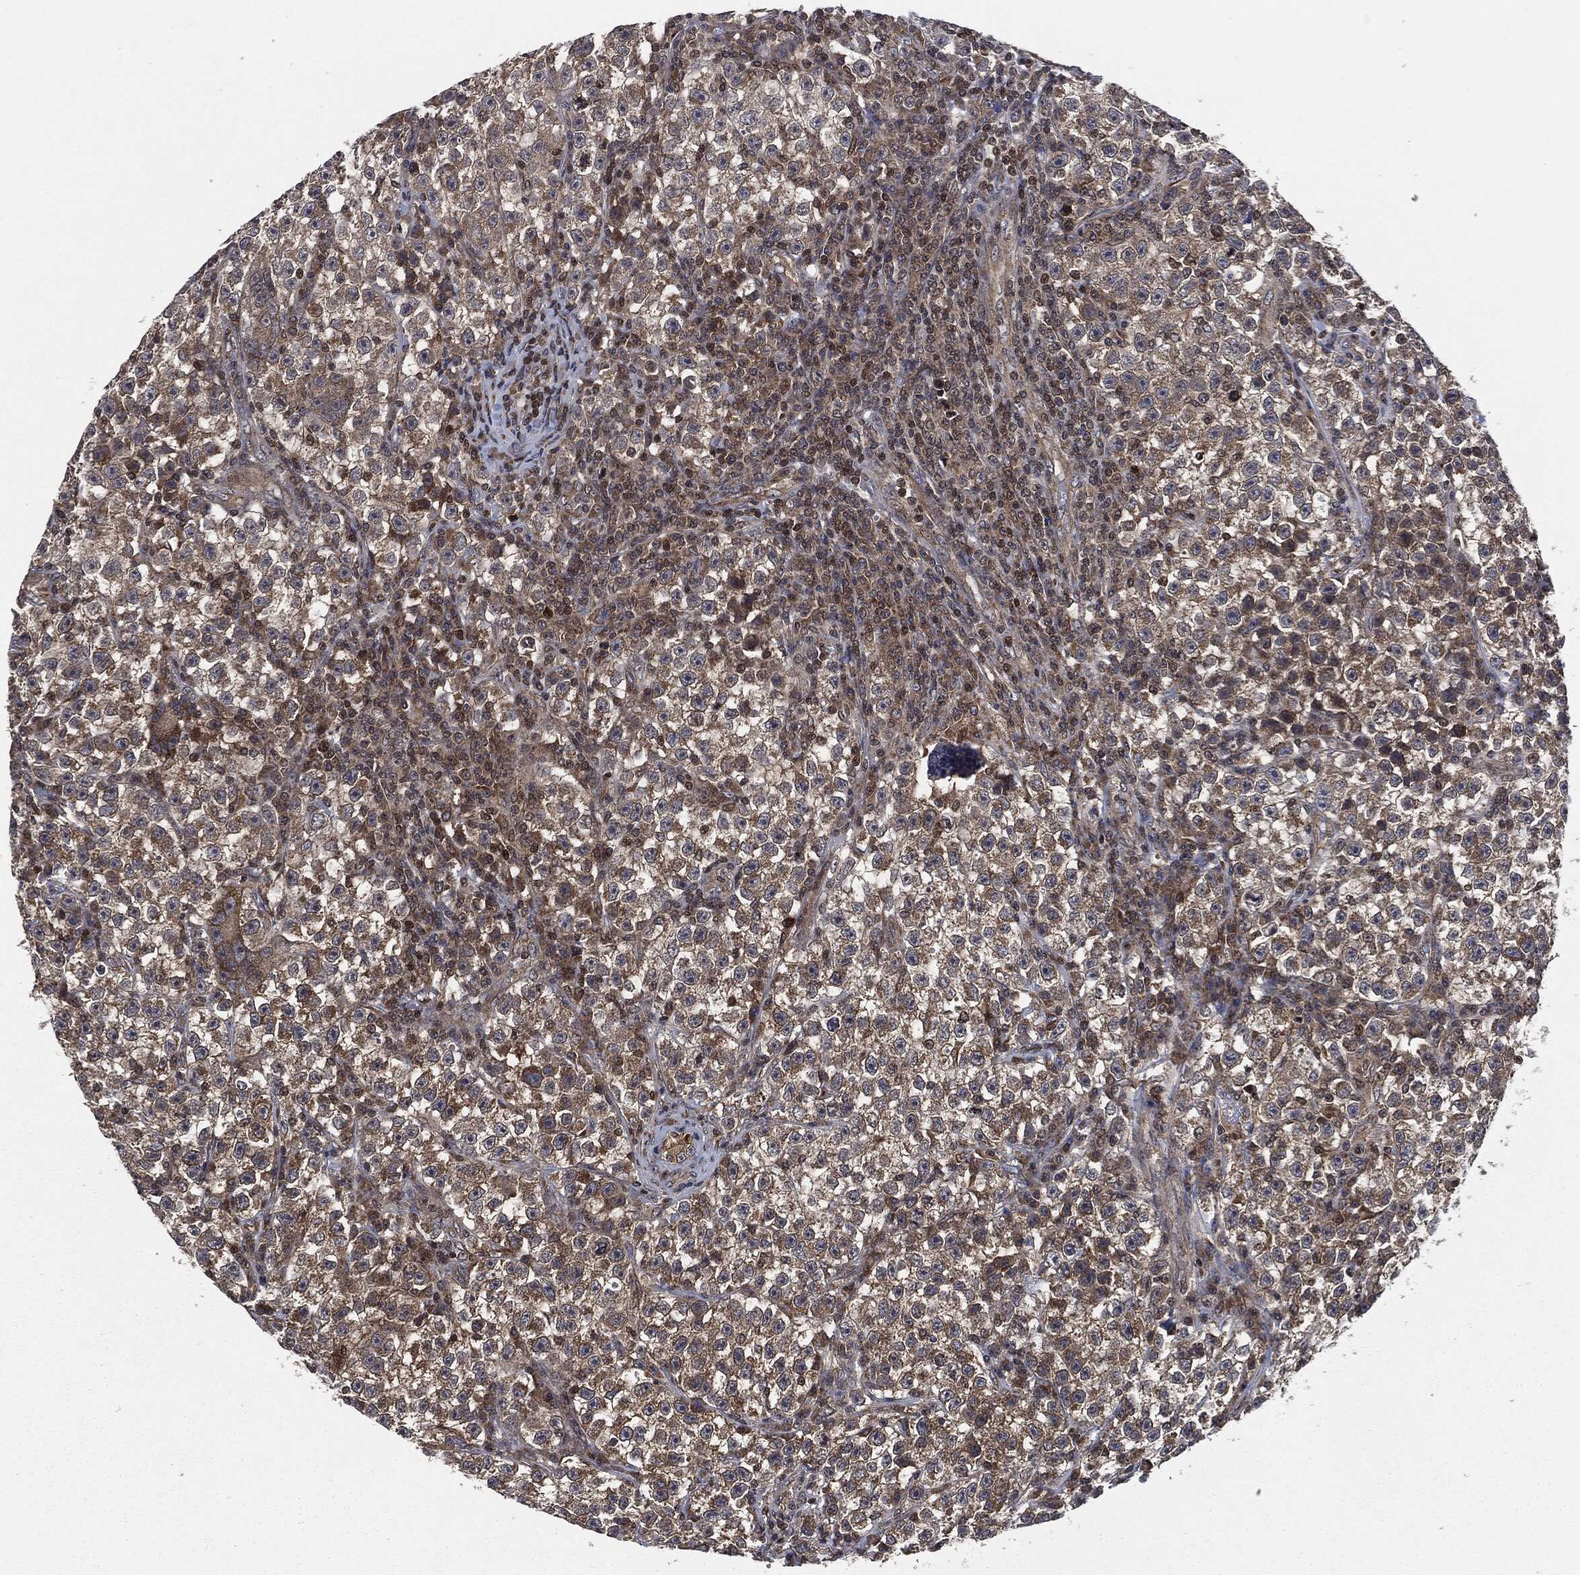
{"staining": {"intensity": "moderate", "quantity": "<25%", "location": "cytoplasmic/membranous"}, "tissue": "testis cancer", "cell_type": "Tumor cells", "image_type": "cancer", "snomed": [{"axis": "morphology", "description": "Seminoma, NOS"}, {"axis": "topography", "description": "Testis"}], "caption": "Immunohistochemical staining of human testis cancer (seminoma) exhibits moderate cytoplasmic/membranous protein staining in about <25% of tumor cells.", "gene": "HRAS", "patient": {"sex": "male", "age": 22}}